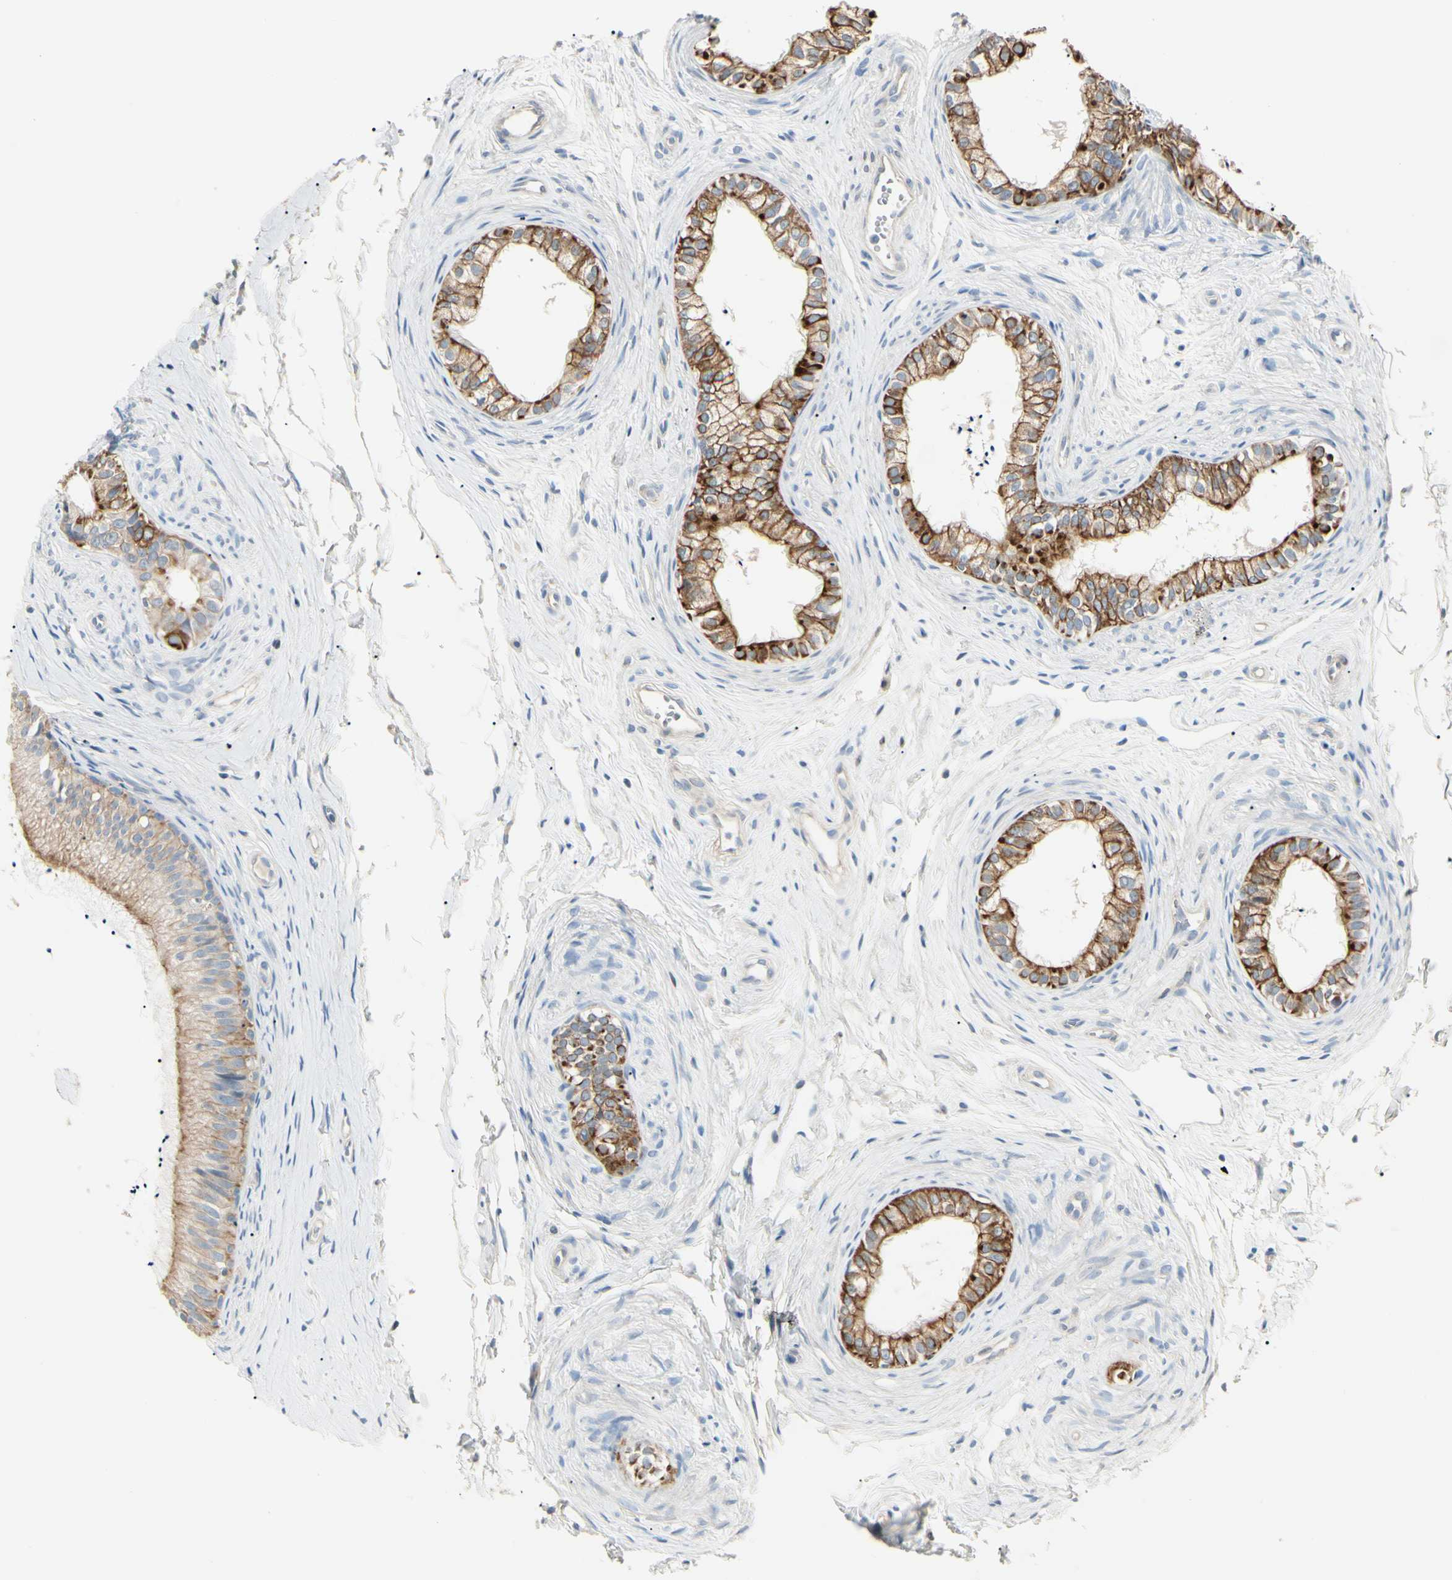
{"staining": {"intensity": "strong", "quantity": ">75%", "location": "cytoplasmic/membranous"}, "tissue": "epididymis", "cell_type": "Glandular cells", "image_type": "normal", "snomed": [{"axis": "morphology", "description": "Normal tissue, NOS"}, {"axis": "topography", "description": "Epididymis"}], "caption": "Immunohistochemical staining of unremarkable human epididymis demonstrates high levels of strong cytoplasmic/membranous expression in approximately >75% of glandular cells.", "gene": "DUSP12", "patient": {"sex": "male", "age": 56}}